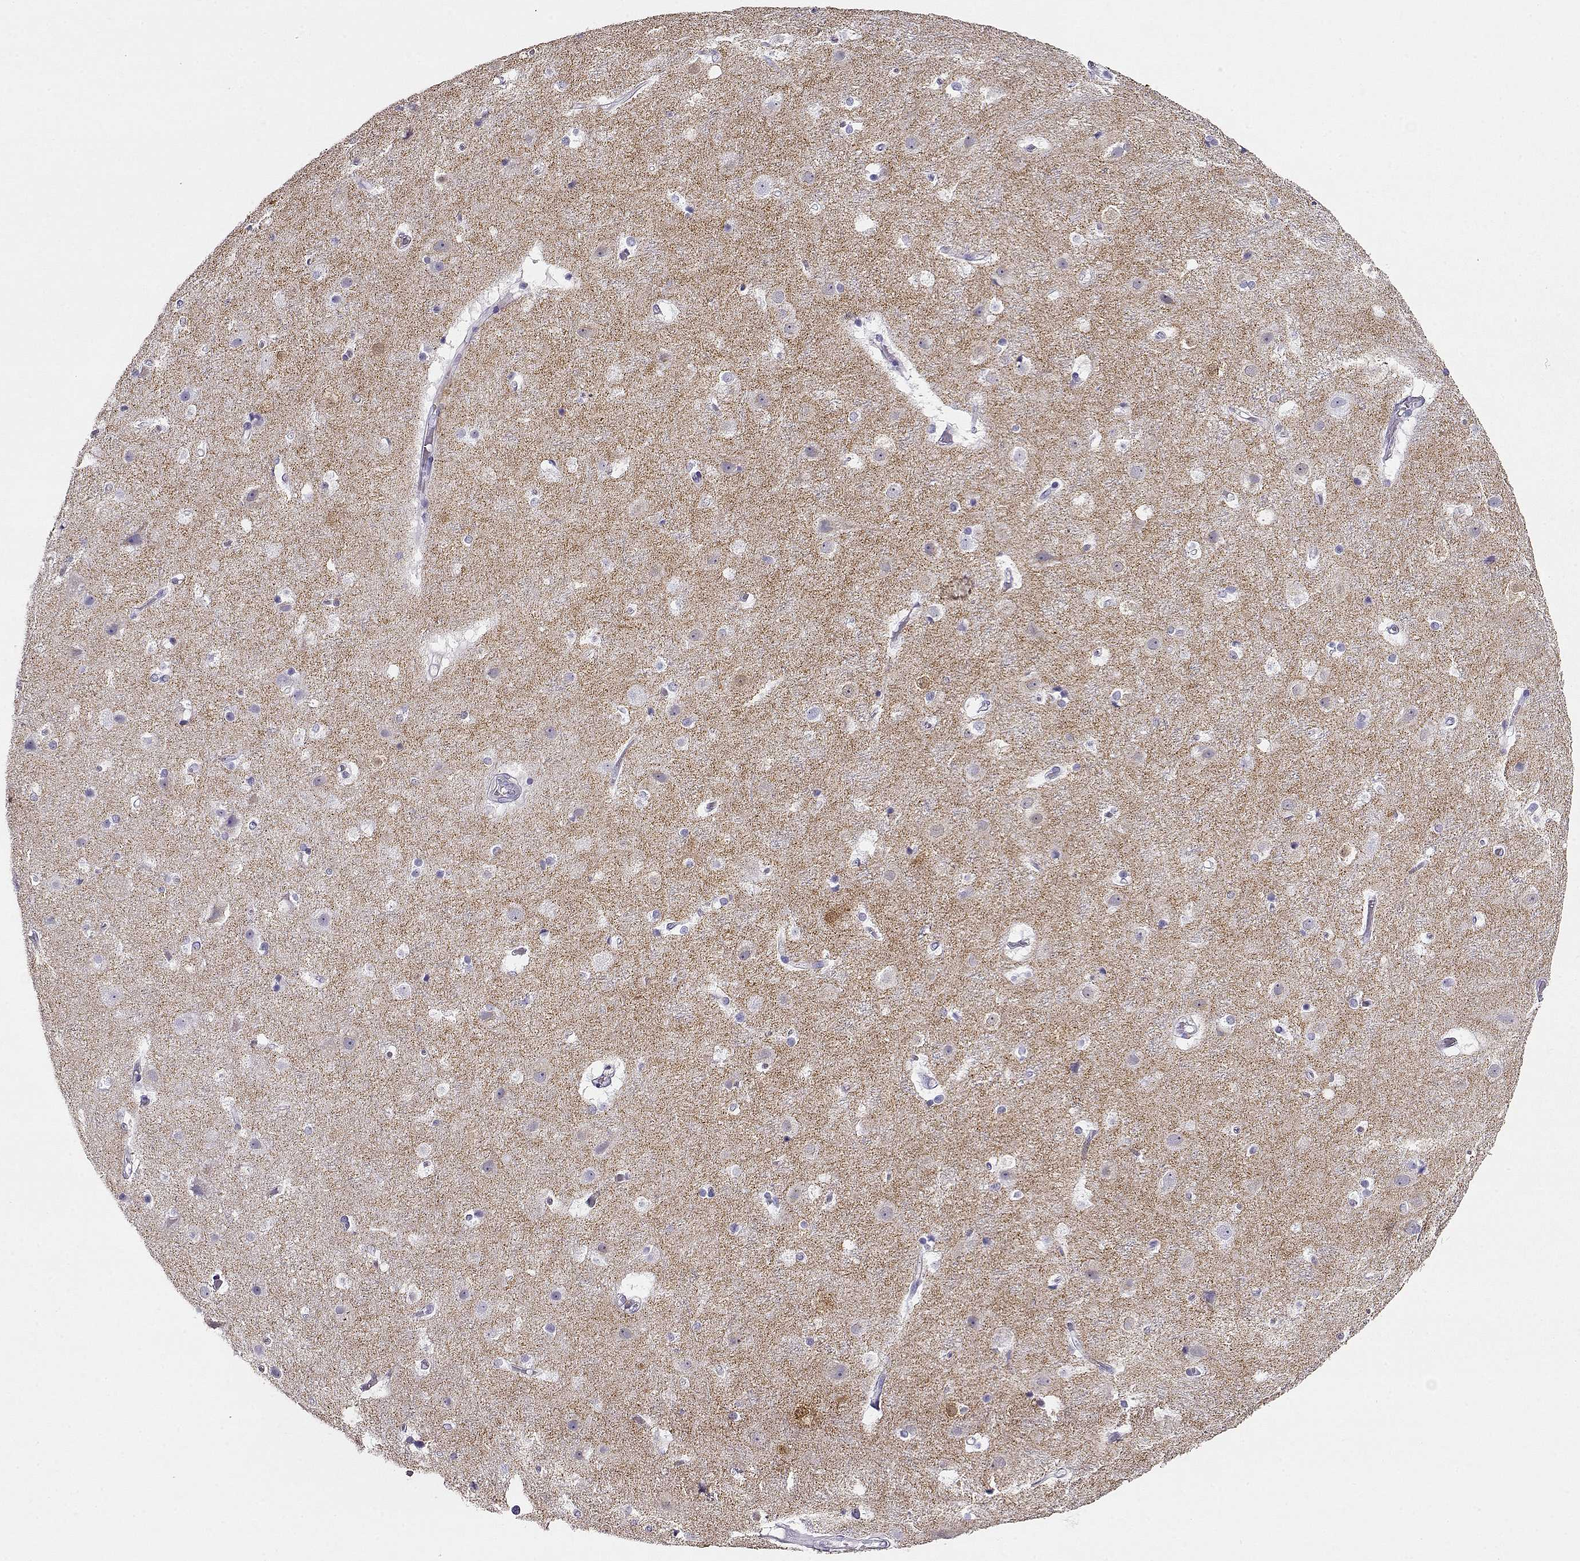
{"staining": {"intensity": "negative", "quantity": "none", "location": "none"}, "tissue": "cerebral cortex", "cell_type": "Endothelial cells", "image_type": "normal", "snomed": [{"axis": "morphology", "description": "Normal tissue, NOS"}, {"axis": "topography", "description": "Cerebral cortex"}], "caption": "A histopathology image of cerebral cortex stained for a protein demonstrates no brown staining in endothelial cells. (Stains: DAB immunohistochemistry with hematoxylin counter stain, Microscopy: brightfield microscopy at high magnification).", "gene": "ACTN2", "patient": {"sex": "female", "age": 52}}